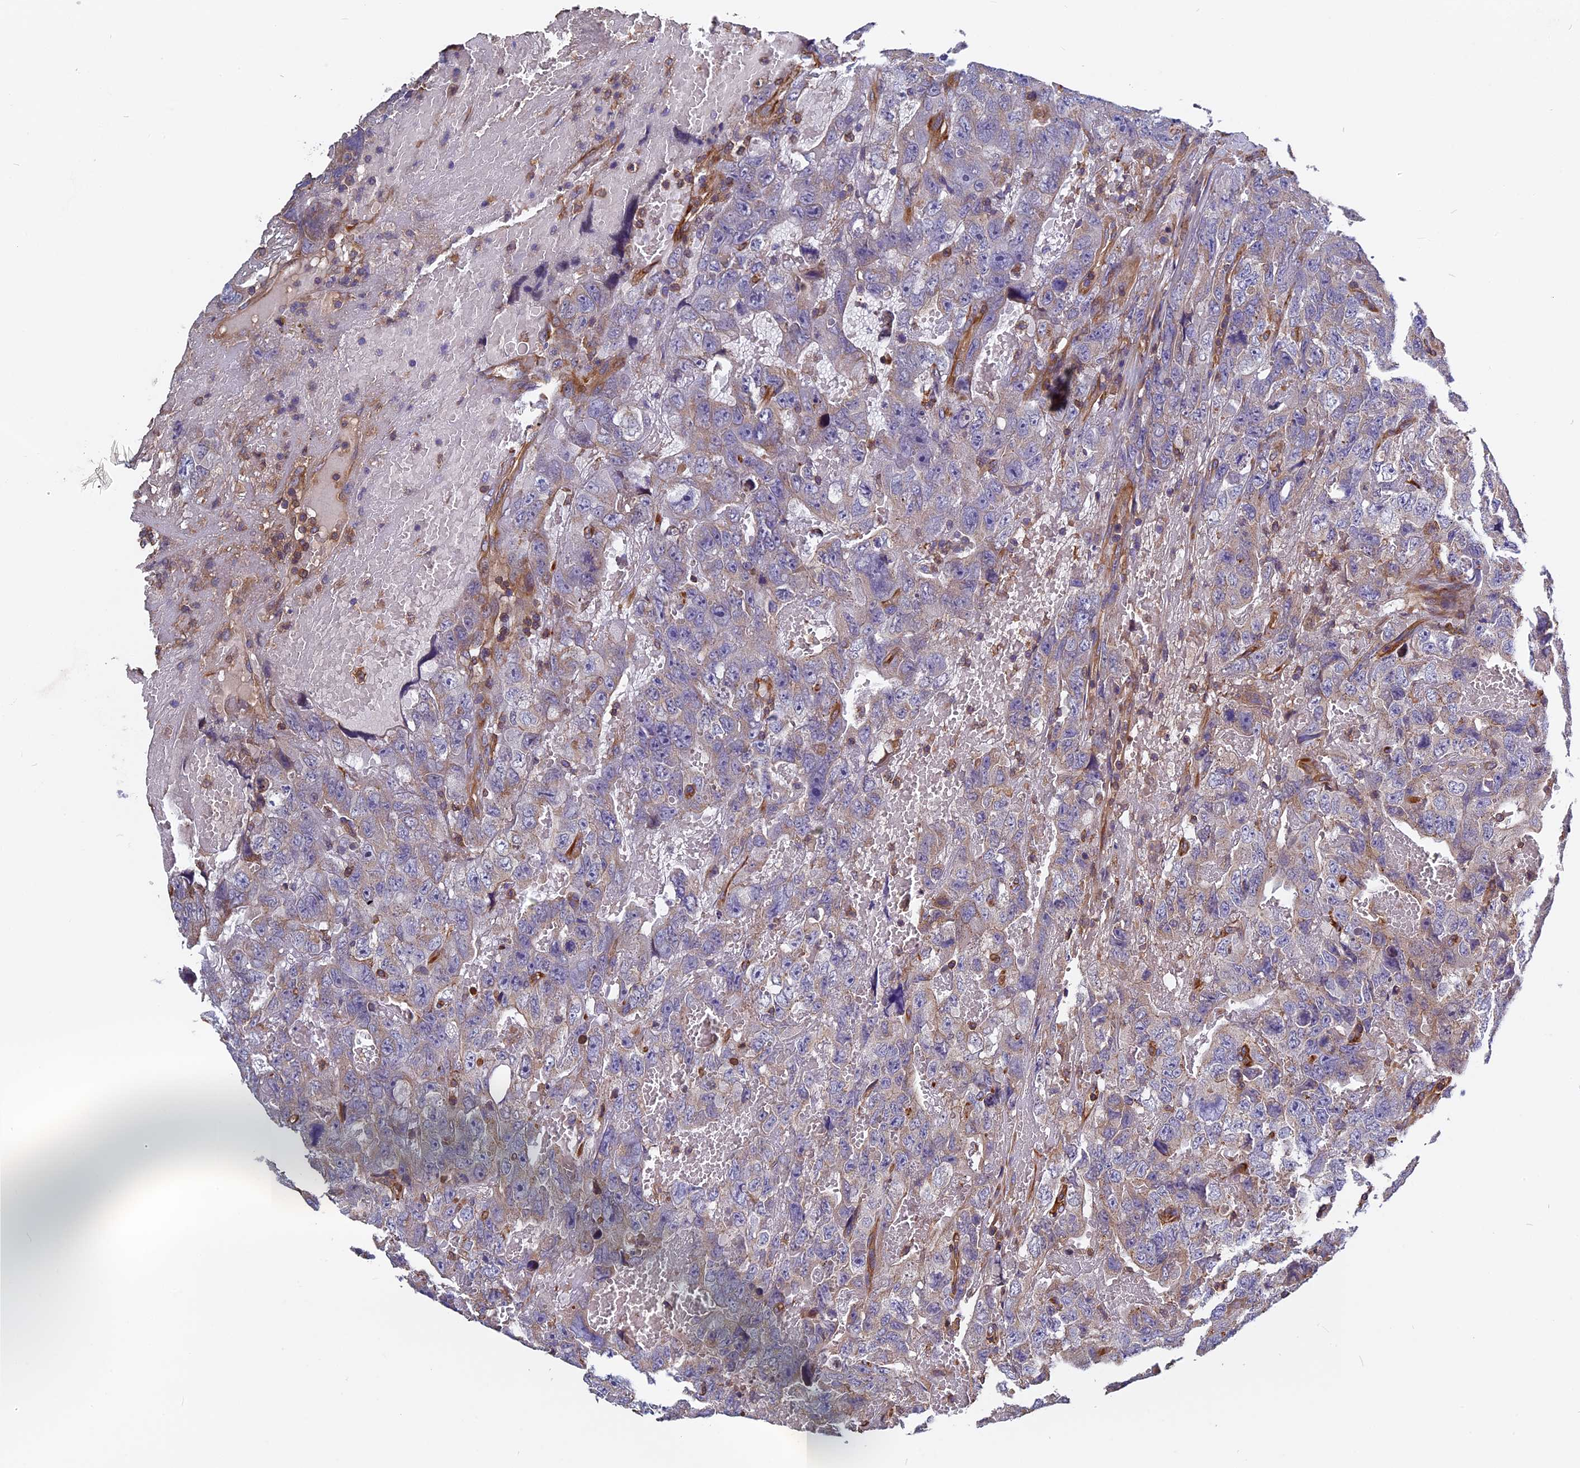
{"staining": {"intensity": "weak", "quantity": "<25%", "location": "cytoplasmic/membranous"}, "tissue": "testis cancer", "cell_type": "Tumor cells", "image_type": "cancer", "snomed": [{"axis": "morphology", "description": "Carcinoma, Embryonal, NOS"}, {"axis": "topography", "description": "Testis"}], "caption": "The immunohistochemistry (IHC) image has no significant expression in tumor cells of testis embryonal carcinoma tissue. The staining was performed using DAB to visualize the protein expression in brown, while the nuclei were stained in blue with hematoxylin (Magnification: 20x).", "gene": "CCDC153", "patient": {"sex": "male", "age": 45}}